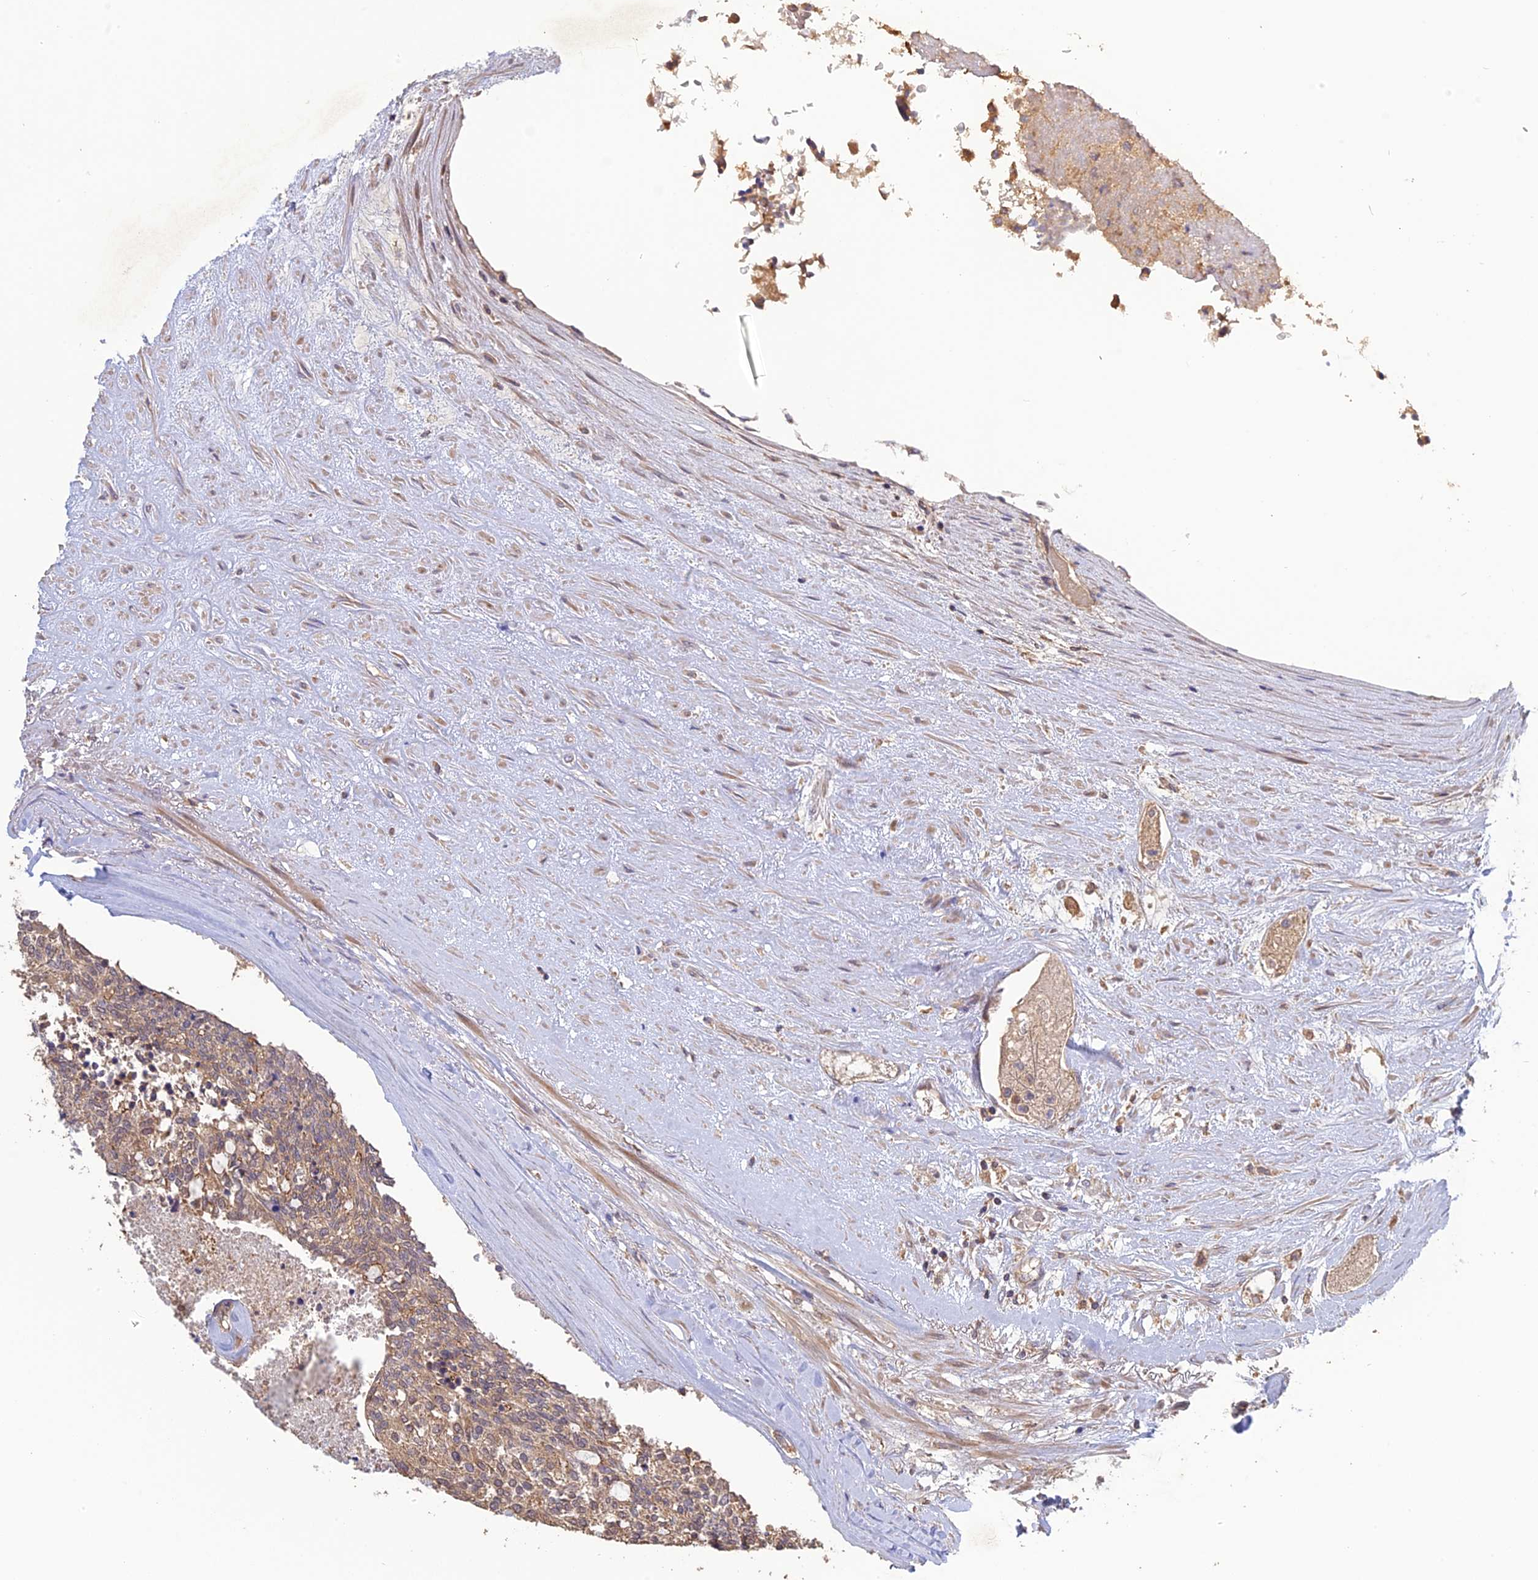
{"staining": {"intensity": "moderate", "quantity": ">75%", "location": "cytoplasmic/membranous"}, "tissue": "carcinoid", "cell_type": "Tumor cells", "image_type": "cancer", "snomed": [{"axis": "morphology", "description": "Carcinoid, malignant, NOS"}, {"axis": "topography", "description": "Pancreas"}], "caption": "Immunohistochemistry (IHC) micrograph of neoplastic tissue: human malignant carcinoid stained using immunohistochemistry (IHC) displays medium levels of moderate protein expression localized specifically in the cytoplasmic/membranous of tumor cells, appearing as a cytoplasmic/membranous brown color.", "gene": "ARHGAP40", "patient": {"sex": "female", "age": 54}}